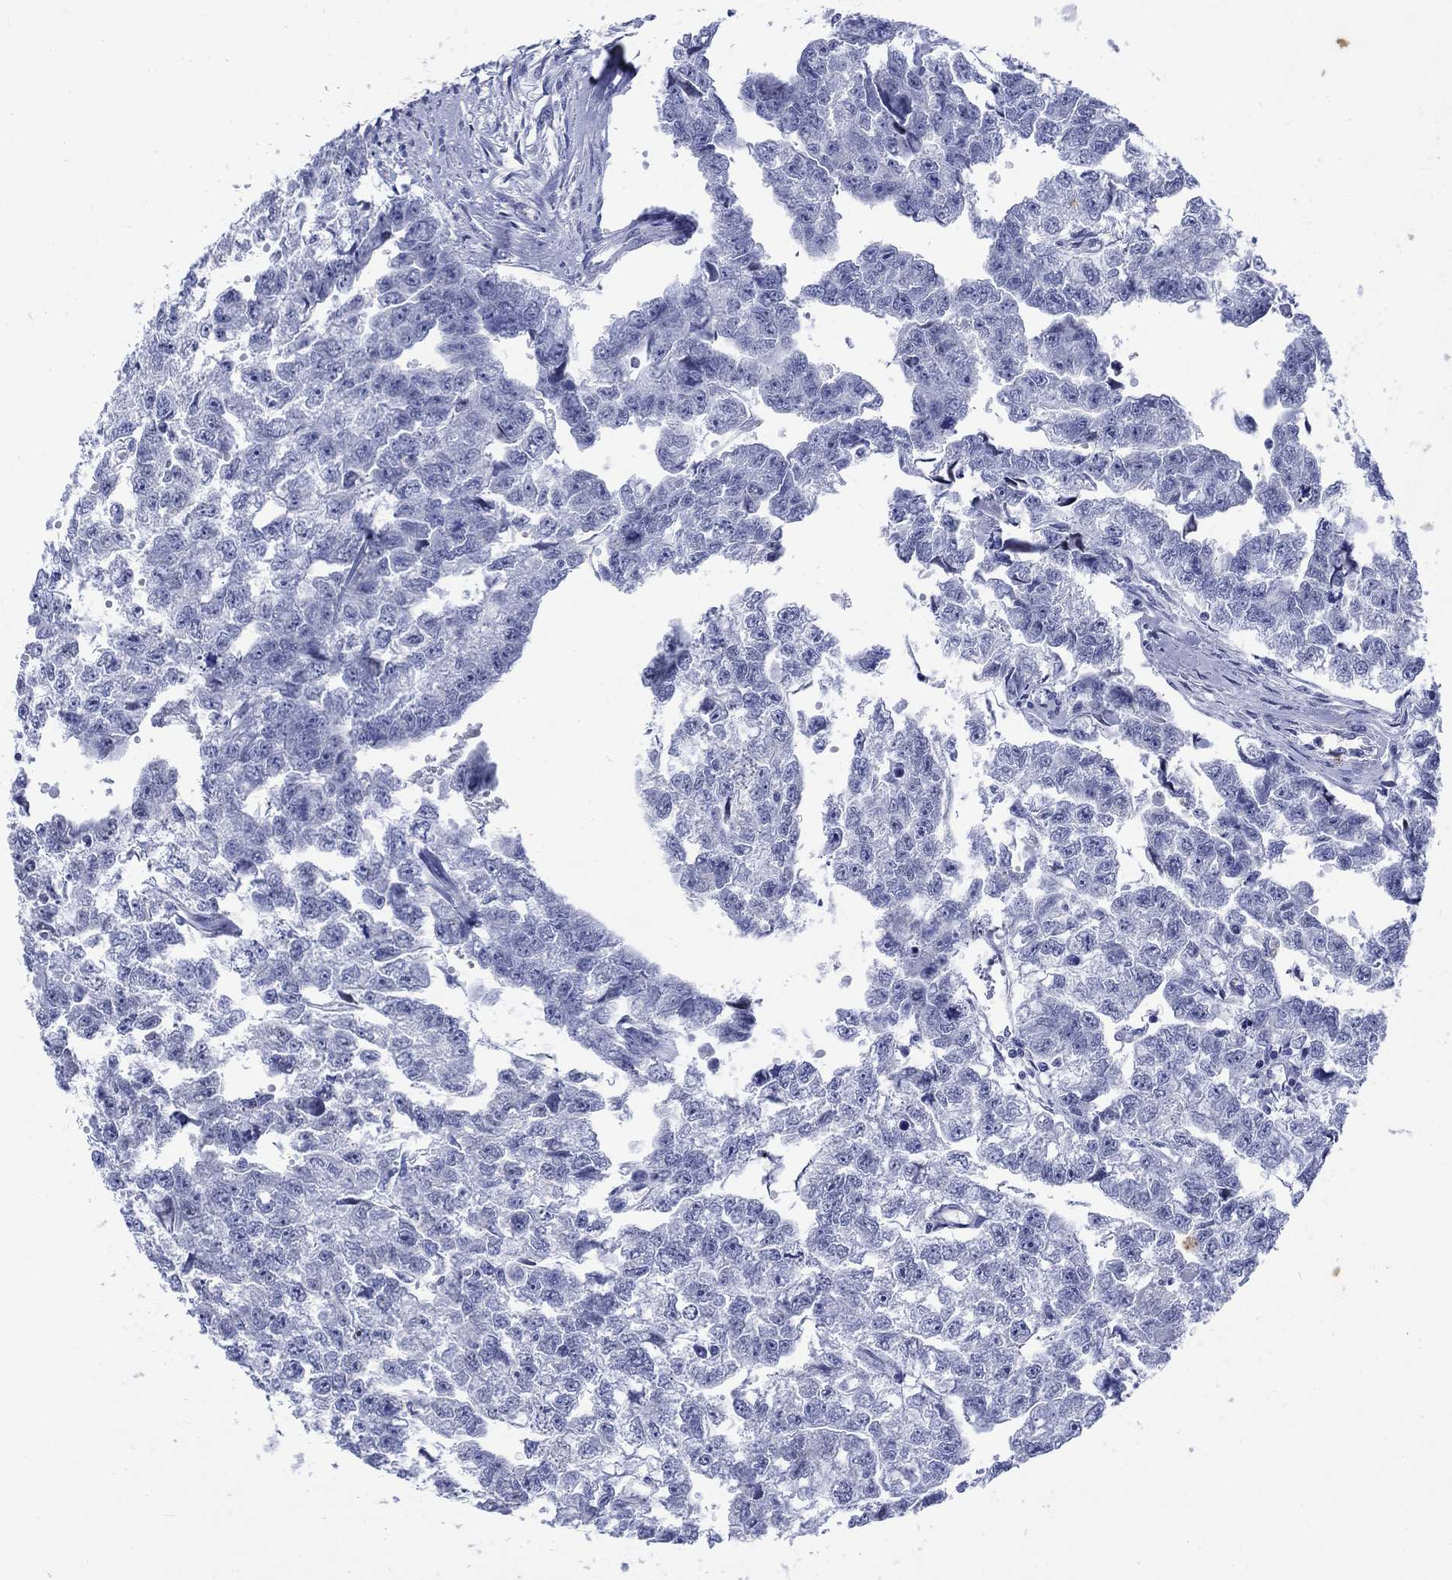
{"staining": {"intensity": "negative", "quantity": "none", "location": "none"}, "tissue": "testis cancer", "cell_type": "Tumor cells", "image_type": "cancer", "snomed": [{"axis": "morphology", "description": "Carcinoma, Embryonal, NOS"}, {"axis": "morphology", "description": "Teratoma, malignant, NOS"}, {"axis": "topography", "description": "Testis"}], "caption": "An immunohistochemistry (IHC) histopathology image of embryonal carcinoma (testis) is shown. There is no staining in tumor cells of embryonal carcinoma (testis). (DAB (3,3'-diaminobenzidine) immunohistochemistry visualized using brightfield microscopy, high magnification).", "gene": "KRT76", "patient": {"sex": "male", "age": 44}}